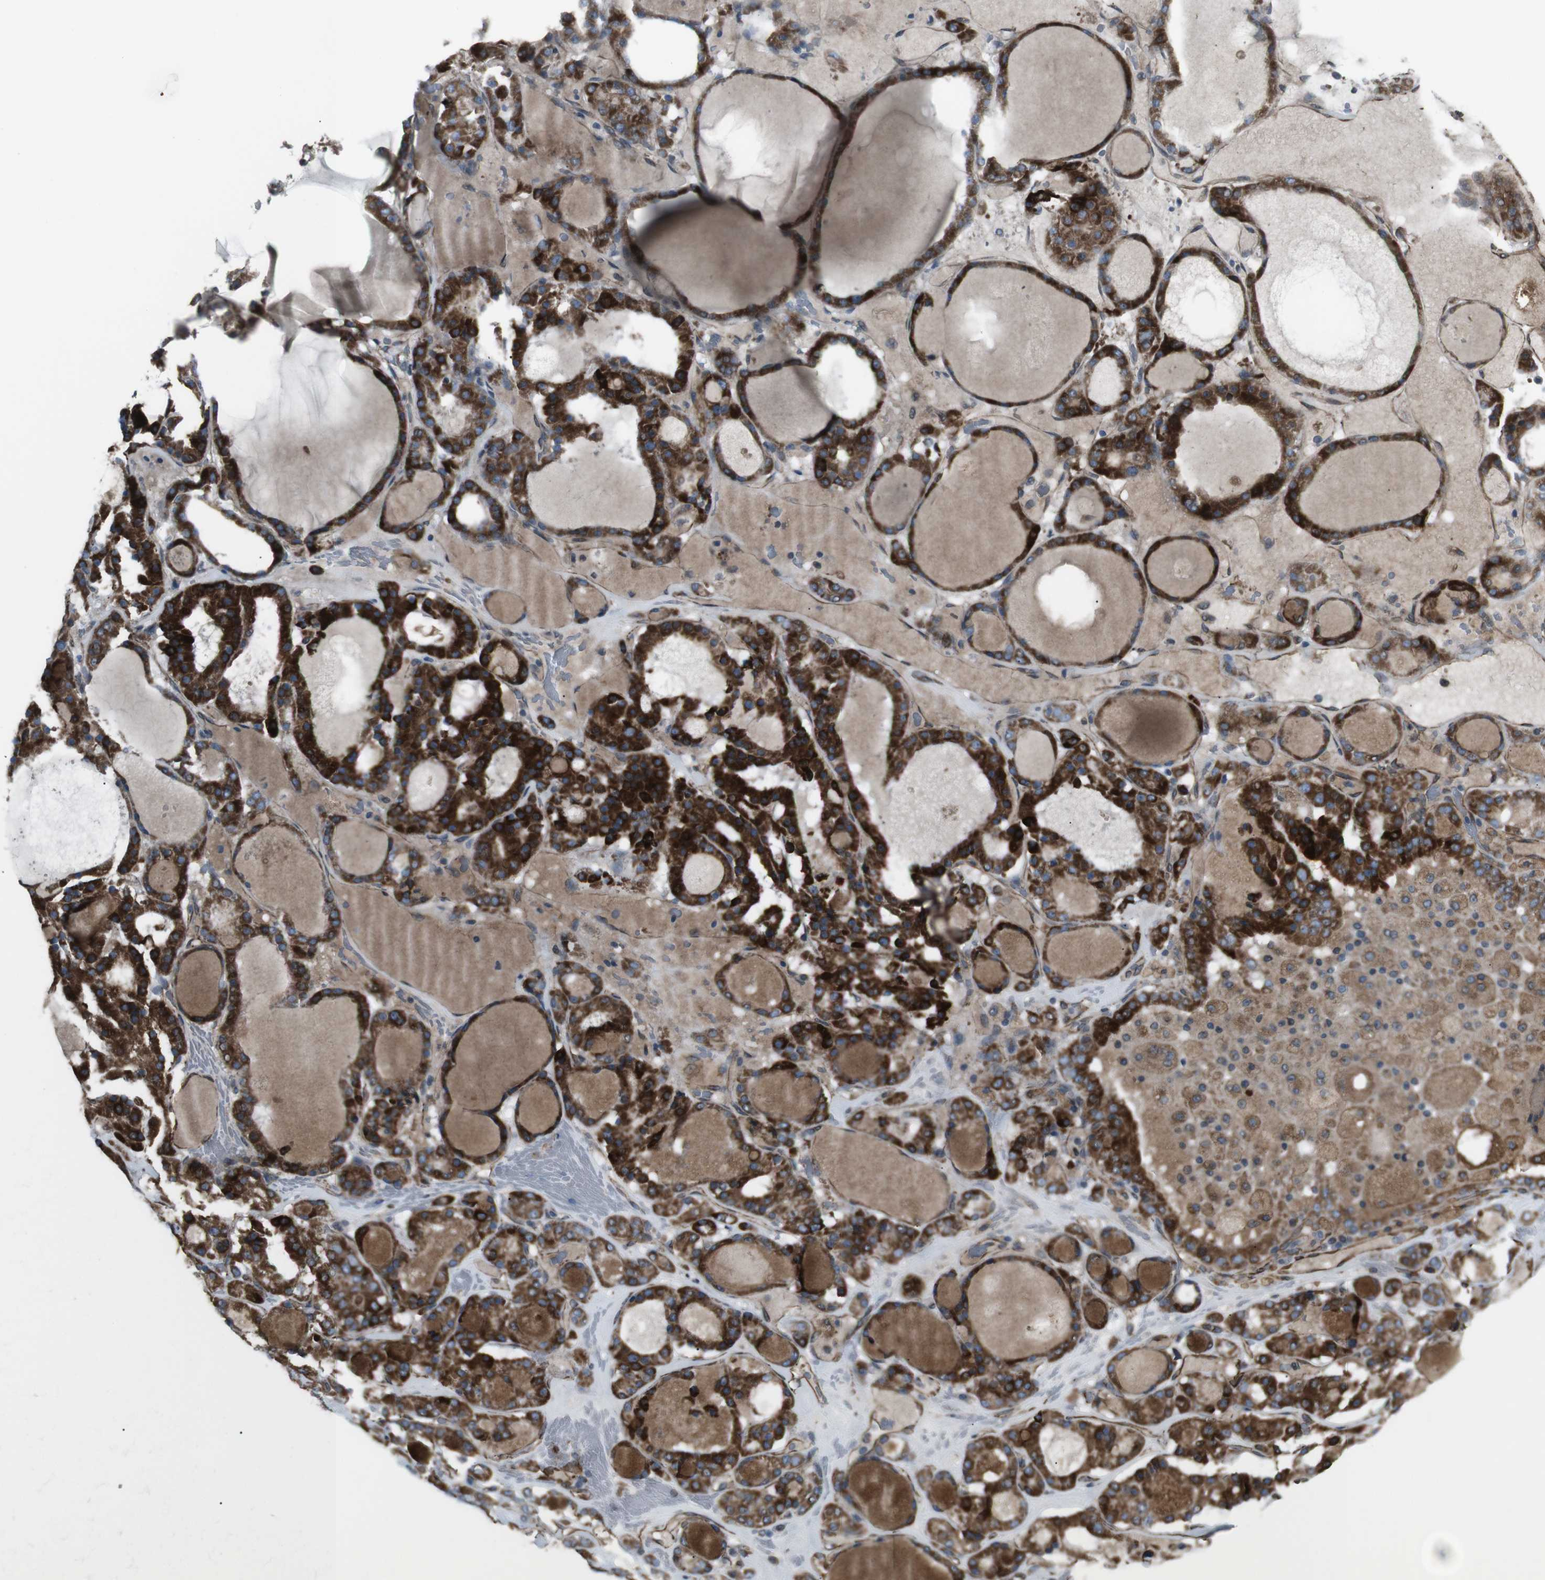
{"staining": {"intensity": "strong", "quantity": "25%-75%", "location": "cytoplasmic/membranous"}, "tissue": "thyroid gland", "cell_type": "Glandular cells", "image_type": "normal", "snomed": [{"axis": "morphology", "description": "Normal tissue, NOS"}, {"axis": "morphology", "description": "Carcinoma, NOS"}, {"axis": "topography", "description": "Thyroid gland"}], "caption": "High-magnification brightfield microscopy of unremarkable thyroid gland stained with DAB (brown) and counterstained with hematoxylin (blue). glandular cells exhibit strong cytoplasmic/membranous staining is present in about25%-75% of cells. The protein of interest is shown in brown color, while the nuclei are stained blue.", "gene": "TMEM141", "patient": {"sex": "female", "age": 86}}